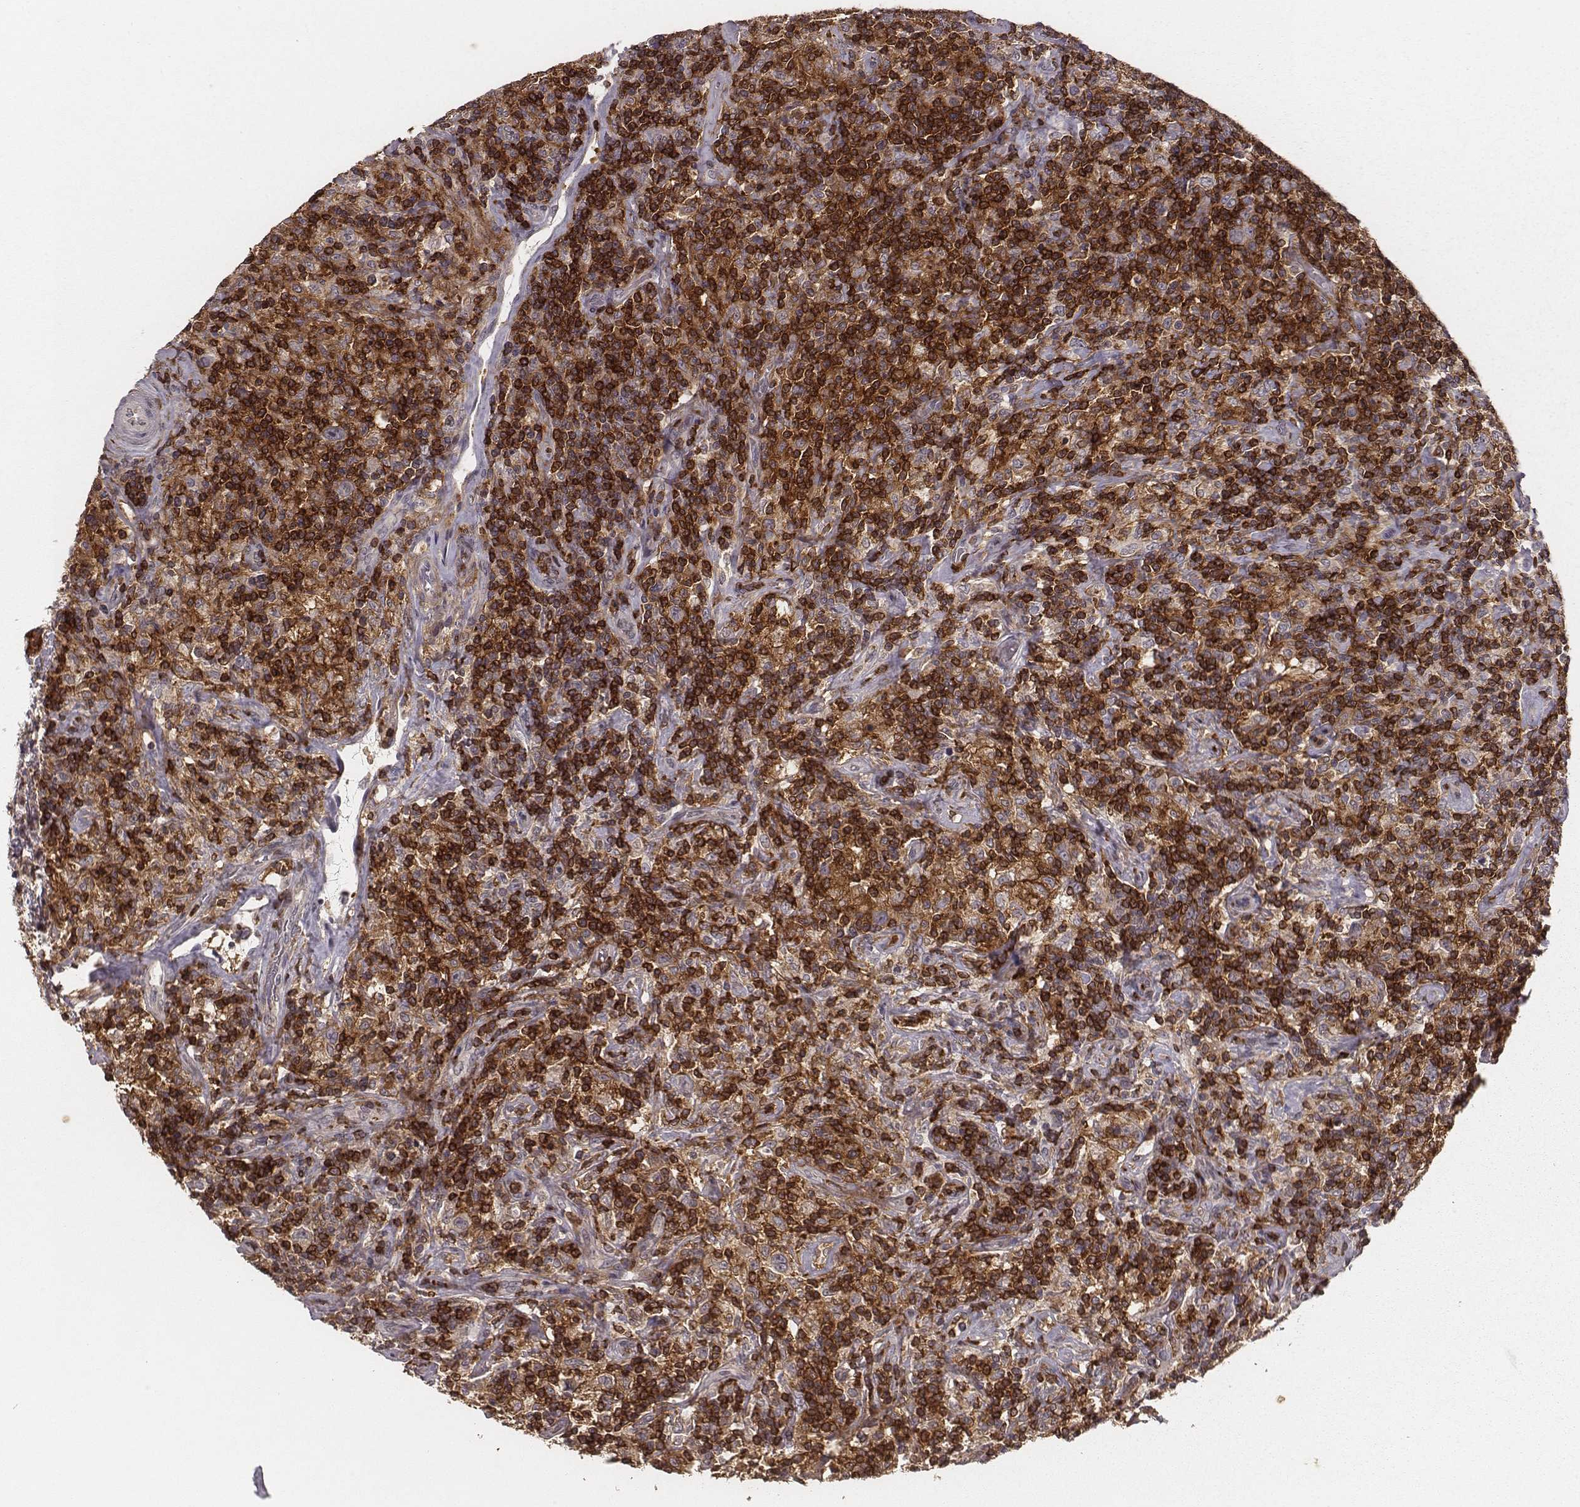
{"staining": {"intensity": "moderate", "quantity": ">75%", "location": "cytoplasmic/membranous"}, "tissue": "lymphoma", "cell_type": "Tumor cells", "image_type": "cancer", "snomed": [{"axis": "morphology", "description": "Hodgkin's disease, NOS"}, {"axis": "topography", "description": "Lymph node"}], "caption": "Immunohistochemistry staining of Hodgkin's disease, which demonstrates medium levels of moderate cytoplasmic/membranous positivity in about >75% of tumor cells indicating moderate cytoplasmic/membranous protein expression. The staining was performed using DAB (3,3'-diaminobenzidine) (brown) for protein detection and nuclei were counterstained in hematoxylin (blue).", "gene": "PILRA", "patient": {"sex": "male", "age": 70}}